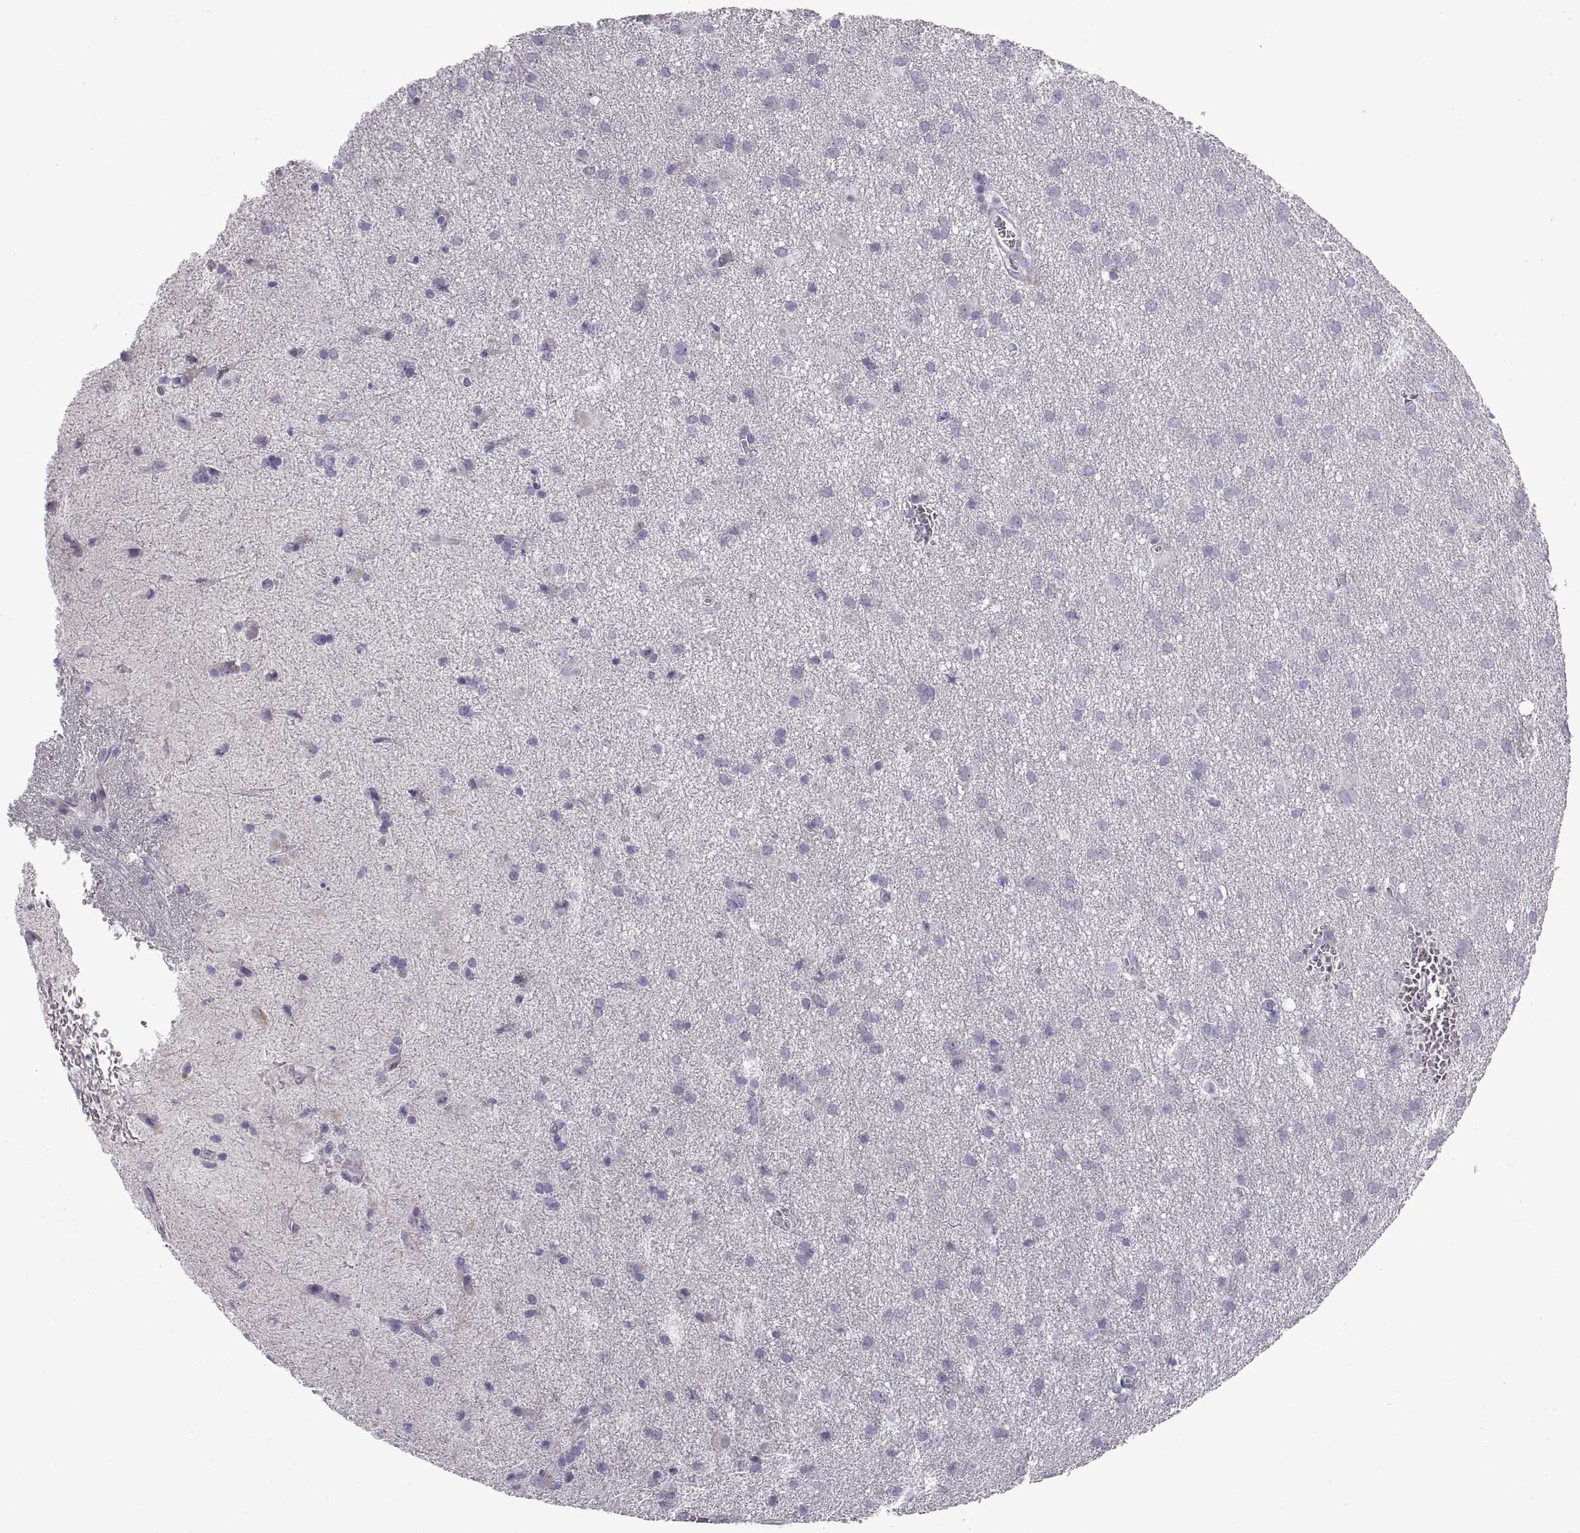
{"staining": {"intensity": "negative", "quantity": "none", "location": "none"}, "tissue": "glioma", "cell_type": "Tumor cells", "image_type": "cancer", "snomed": [{"axis": "morphology", "description": "Glioma, malignant, Low grade"}, {"axis": "topography", "description": "Brain"}], "caption": "This photomicrograph is of glioma stained with immunohistochemistry to label a protein in brown with the nuclei are counter-stained blue. There is no positivity in tumor cells.", "gene": "CRYBB3", "patient": {"sex": "male", "age": 58}}